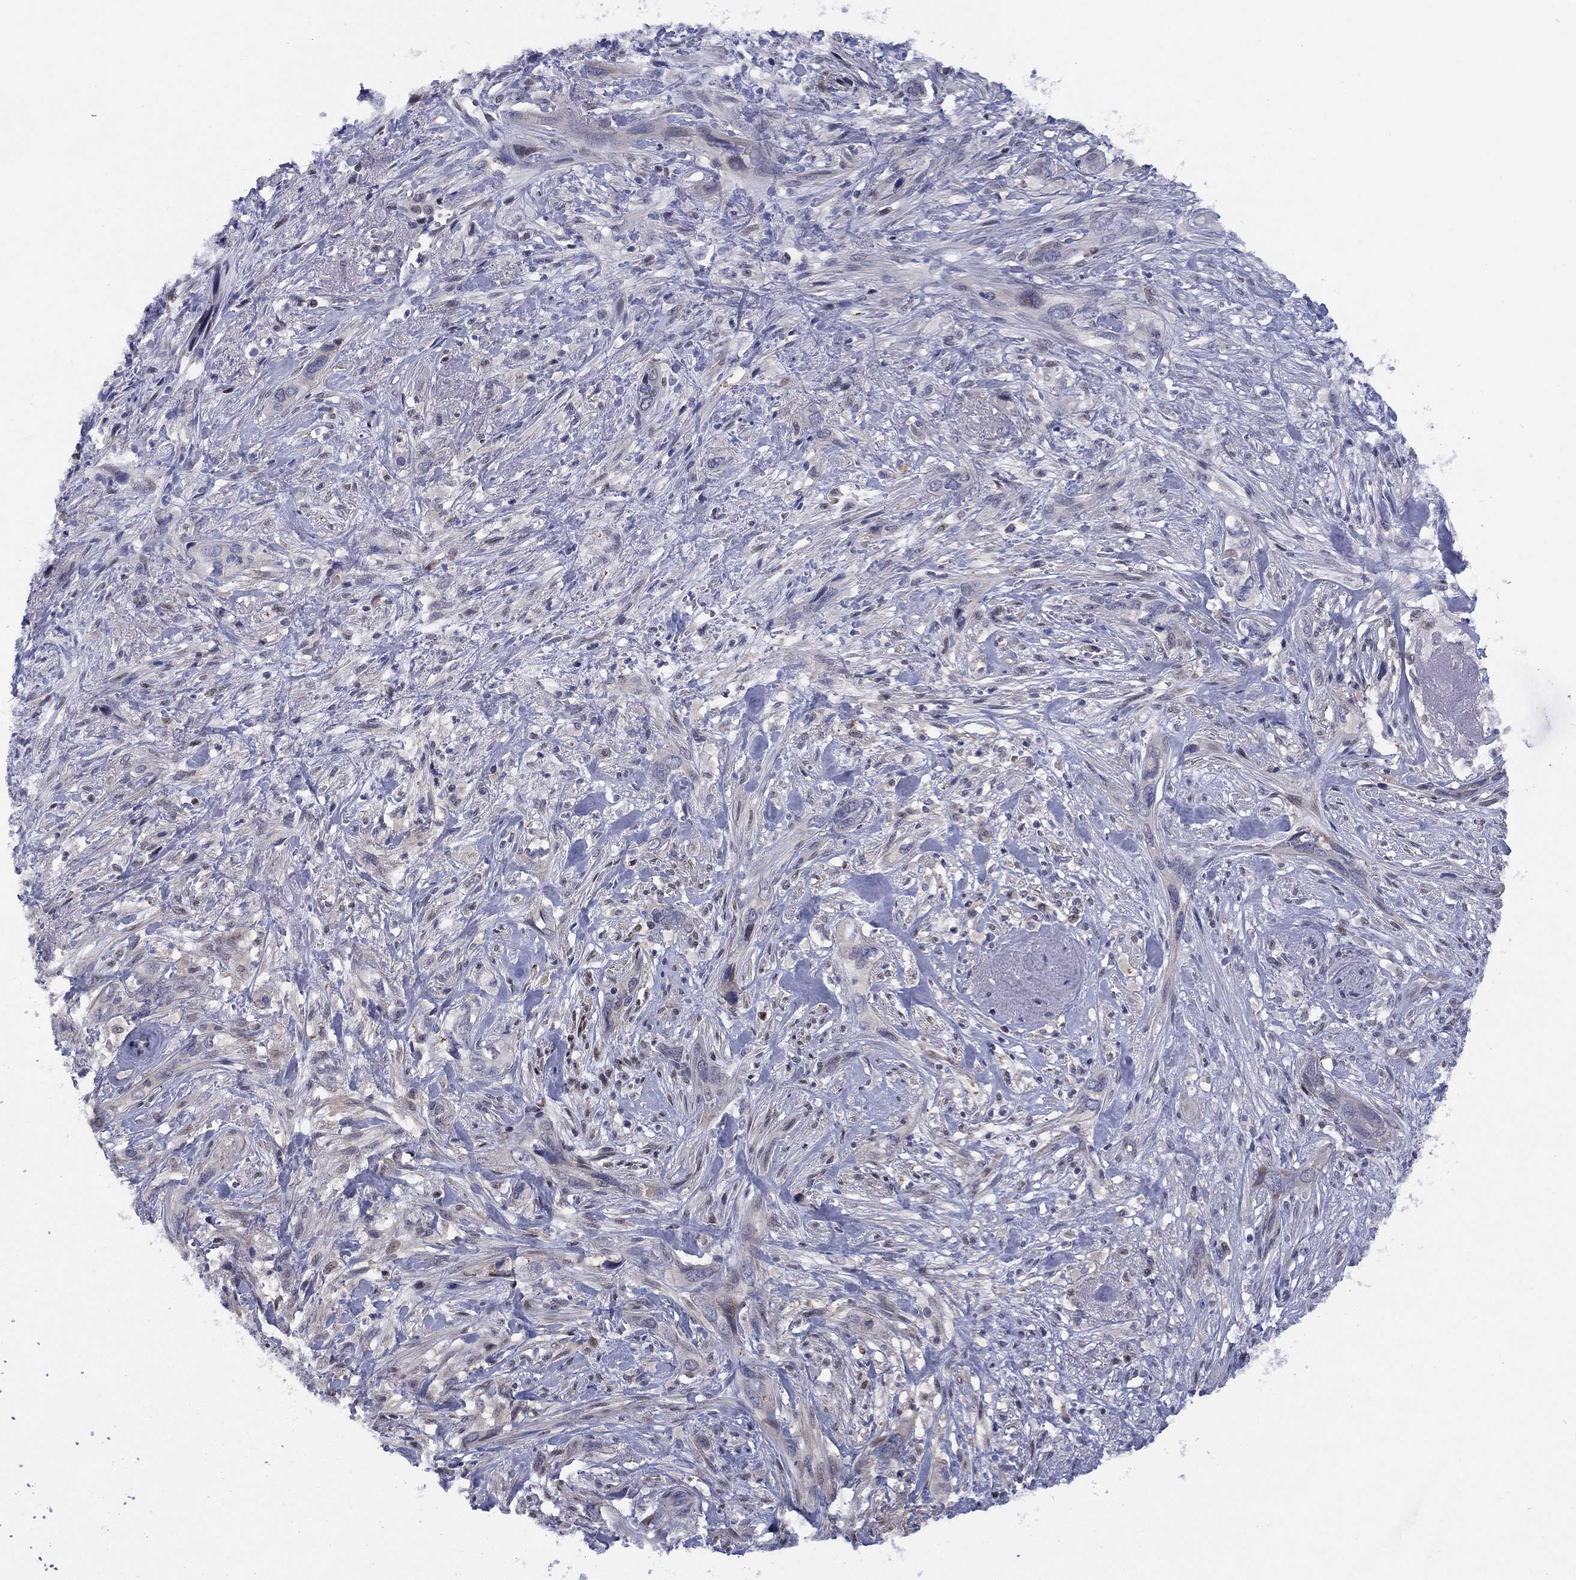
{"staining": {"intensity": "negative", "quantity": "none", "location": "none"}, "tissue": "cervical cancer", "cell_type": "Tumor cells", "image_type": "cancer", "snomed": [{"axis": "morphology", "description": "Squamous cell carcinoma, NOS"}, {"axis": "topography", "description": "Cervix"}], "caption": "Cervical cancer (squamous cell carcinoma) stained for a protein using immunohistochemistry (IHC) displays no expression tumor cells.", "gene": "SLC4A4", "patient": {"sex": "female", "age": 57}}